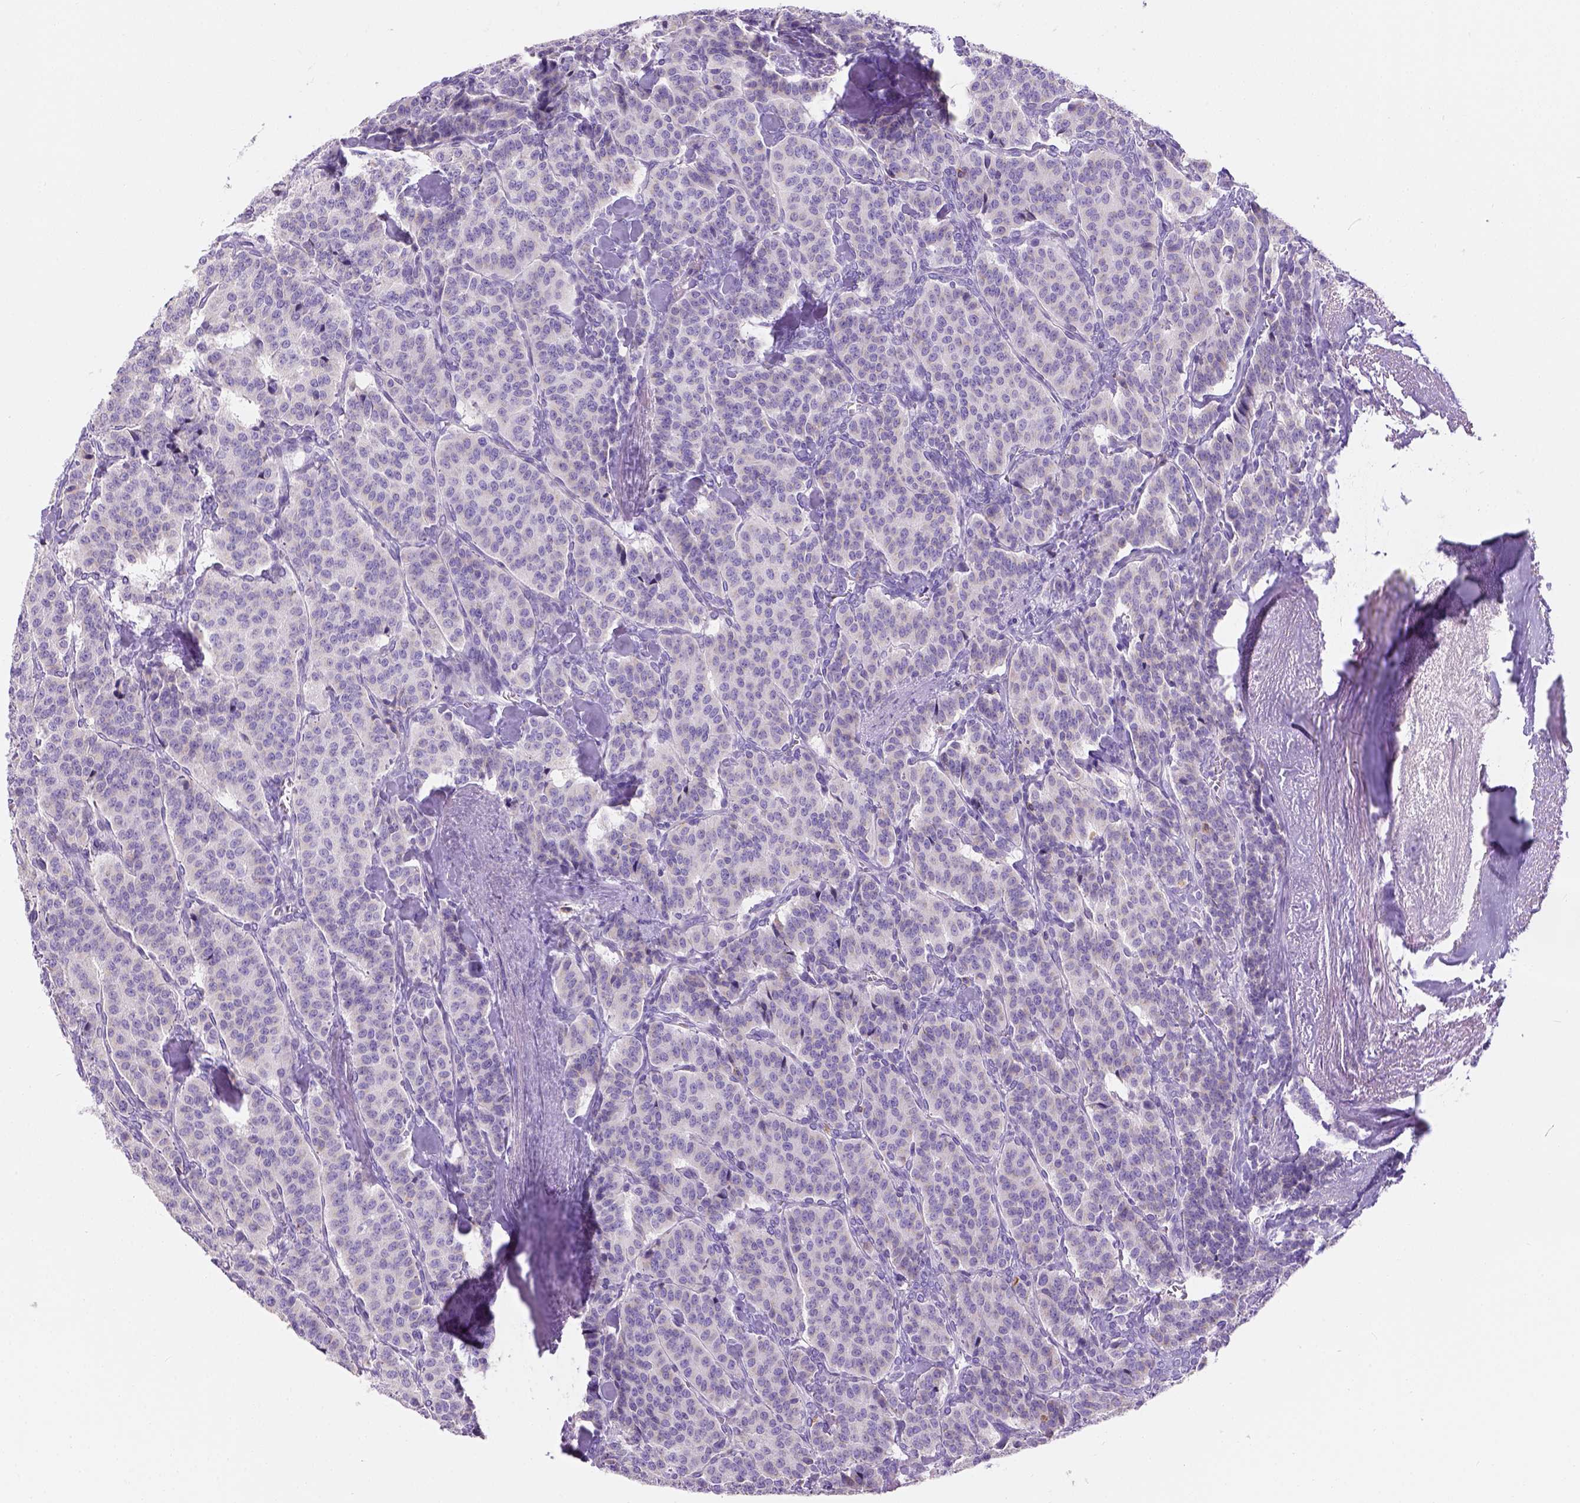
{"staining": {"intensity": "weak", "quantity": "<25%", "location": "cytoplasmic/membranous"}, "tissue": "carcinoid", "cell_type": "Tumor cells", "image_type": "cancer", "snomed": [{"axis": "morphology", "description": "Normal tissue, NOS"}, {"axis": "morphology", "description": "Carcinoid, malignant, NOS"}, {"axis": "topography", "description": "Lung"}], "caption": "An image of human carcinoid (malignant) is negative for staining in tumor cells.", "gene": "PHF7", "patient": {"sex": "female", "age": 46}}